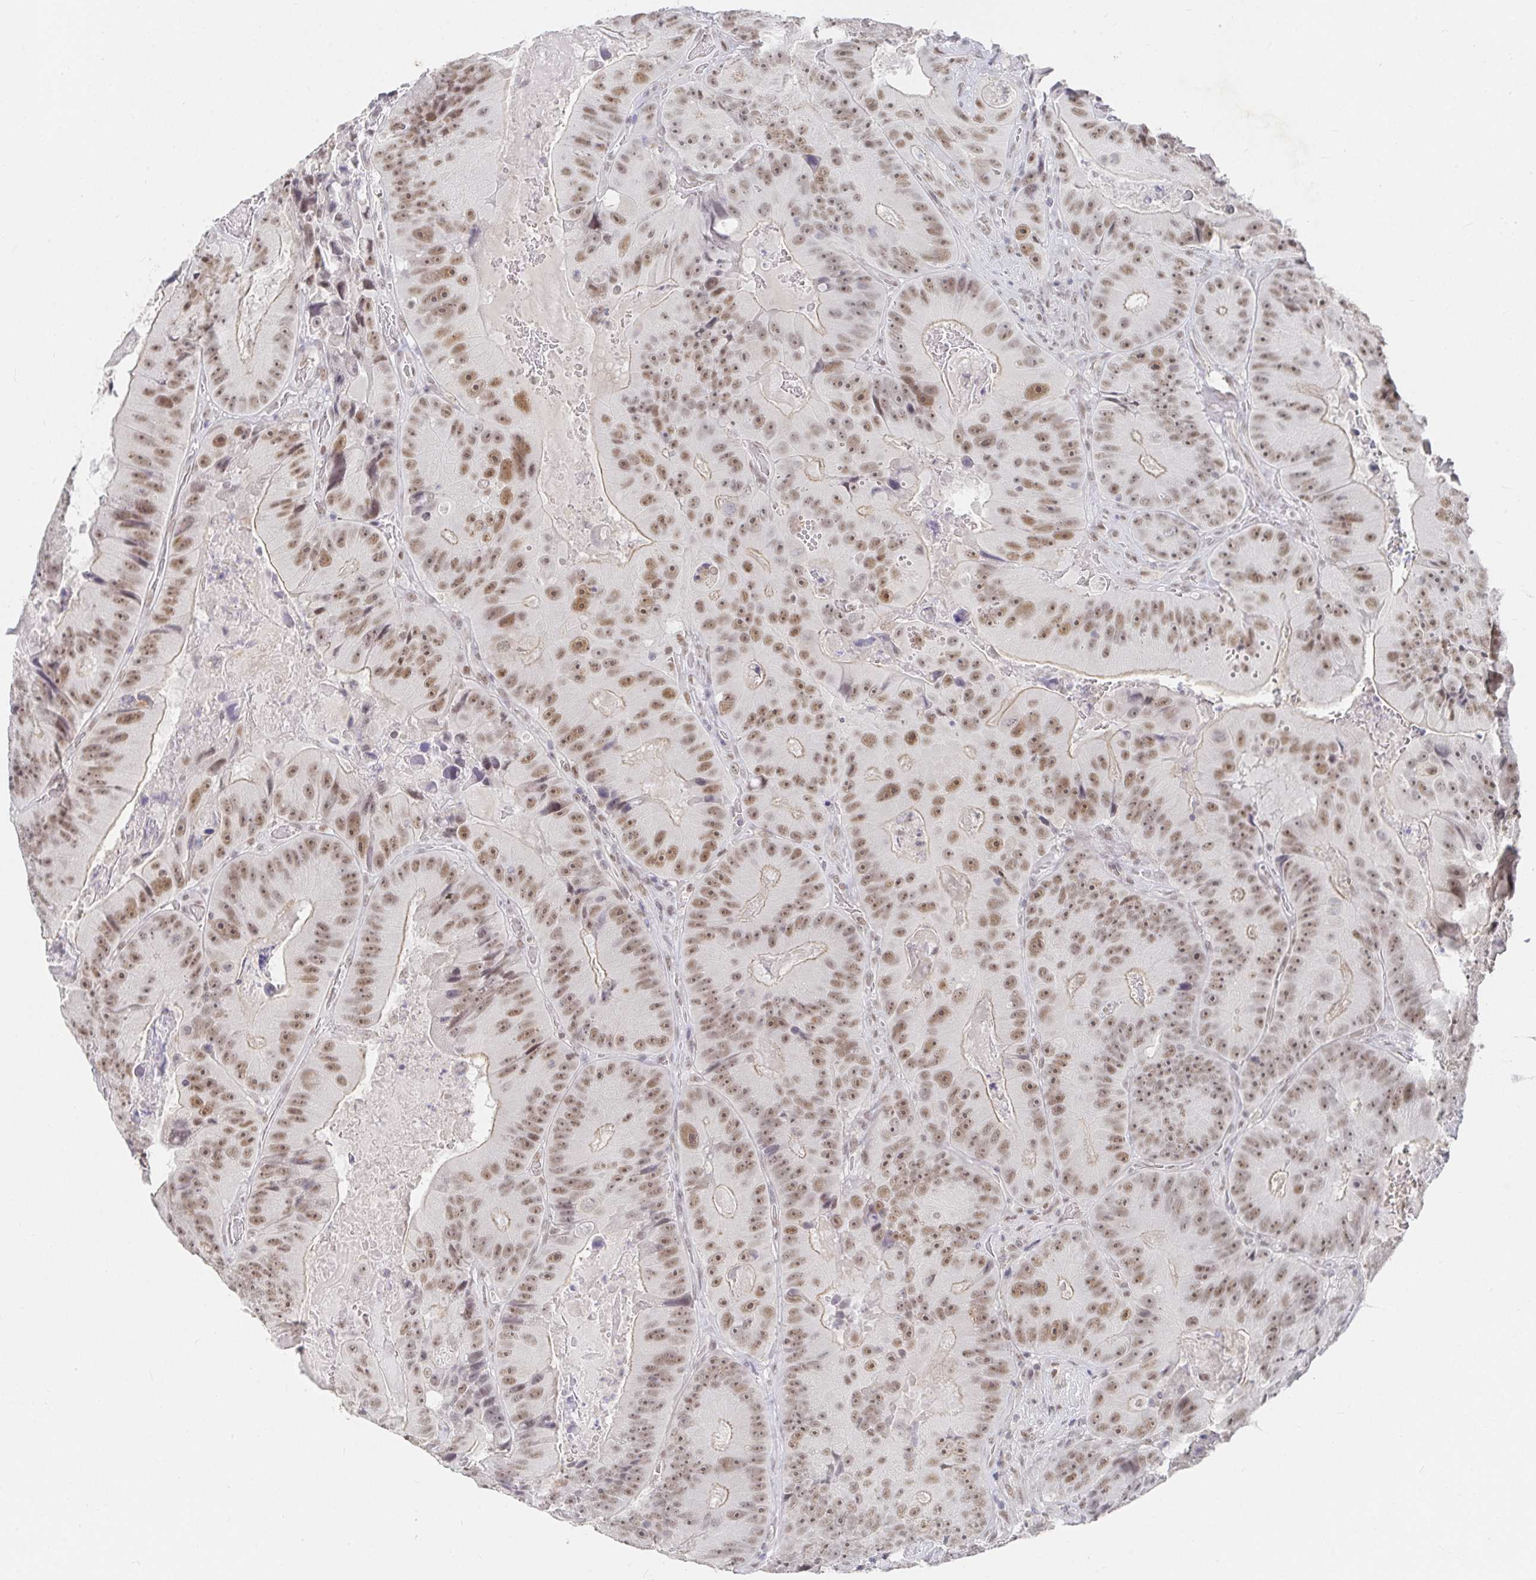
{"staining": {"intensity": "moderate", "quantity": ">75%", "location": "cytoplasmic/membranous,nuclear"}, "tissue": "colorectal cancer", "cell_type": "Tumor cells", "image_type": "cancer", "snomed": [{"axis": "morphology", "description": "Adenocarcinoma, NOS"}, {"axis": "topography", "description": "Colon"}], "caption": "This photomicrograph shows colorectal cancer (adenocarcinoma) stained with immunohistochemistry (IHC) to label a protein in brown. The cytoplasmic/membranous and nuclear of tumor cells show moderate positivity for the protein. Nuclei are counter-stained blue.", "gene": "RCOR1", "patient": {"sex": "female", "age": 86}}